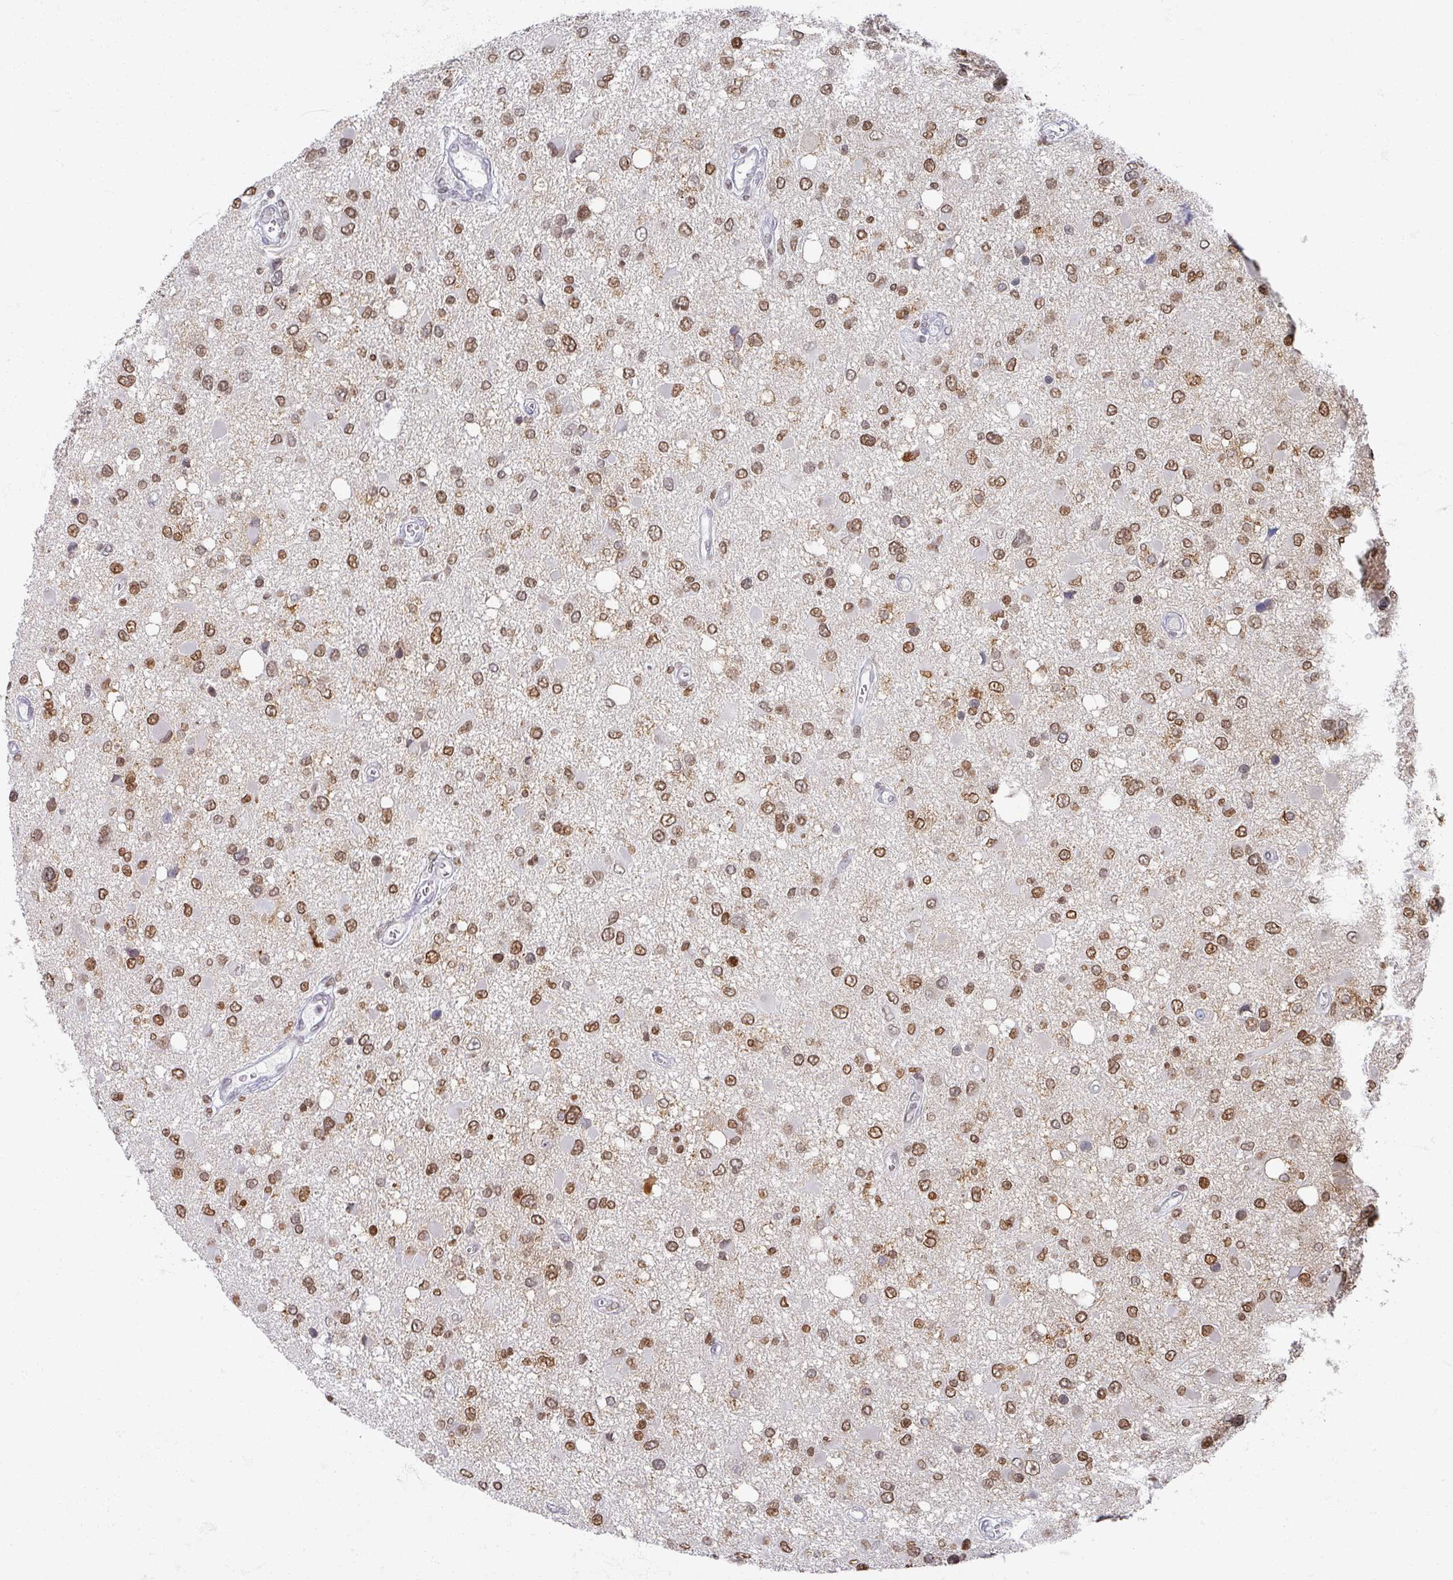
{"staining": {"intensity": "moderate", "quantity": ">75%", "location": "nuclear"}, "tissue": "glioma", "cell_type": "Tumor cells", "image_type": "cancer", "snomed": [{"axis": "morphology", "description": "Glioma, malignant, High grade"}, {"axis": "topography", "description": "Brain"}], "caption": "A brown stain highlights moderate nuclear staining of a protein in glioma tumor cells.", "gene": "OMG", "patient": {"sex": "male", "age": 53}}